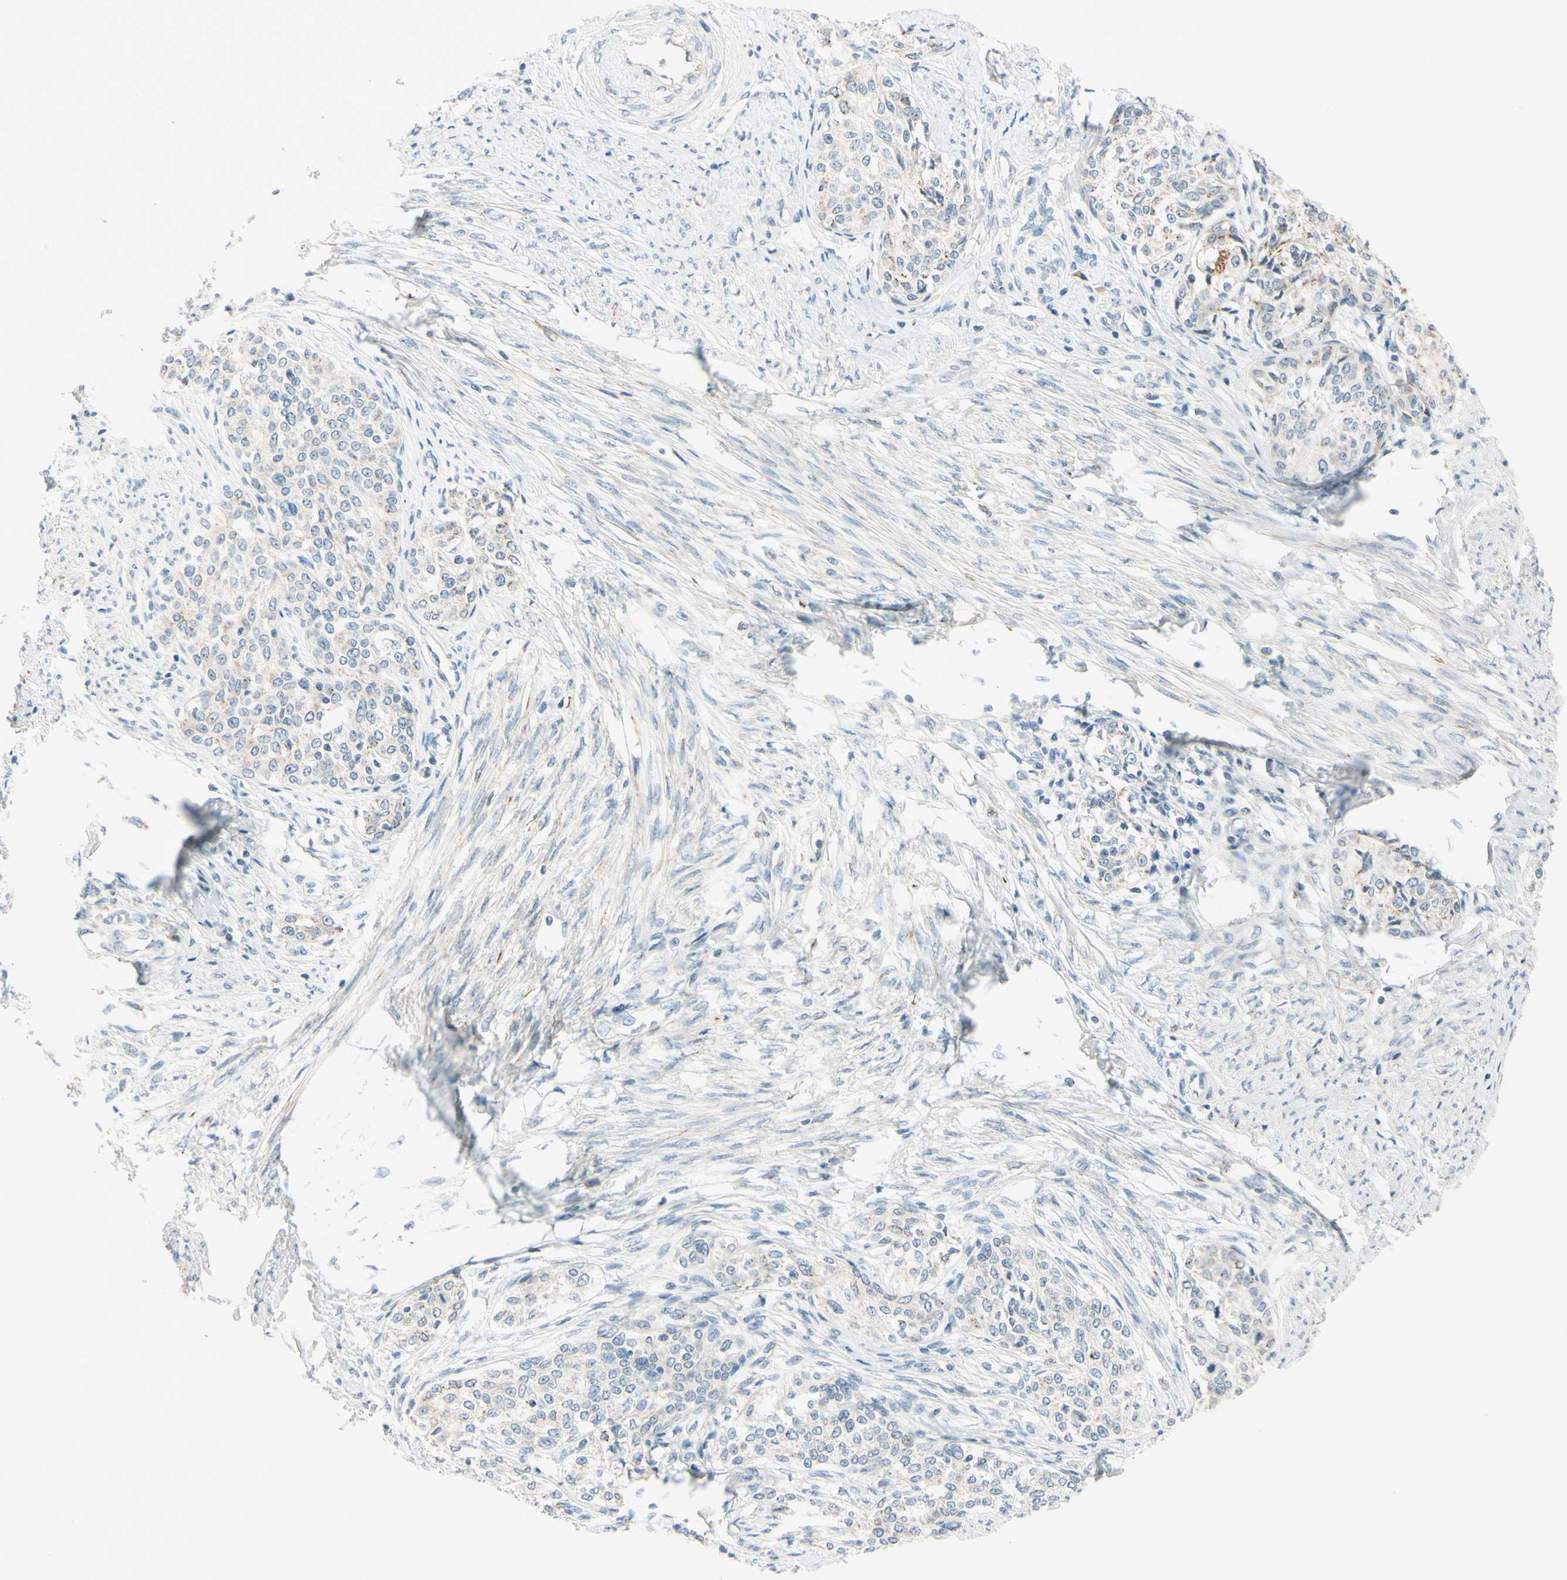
{"staining": {"intensity": "weak", "quantity": "<25%", "location": "cytoplasmic/membranous"}, "tissue": "cervical cancer", "cell_type": "Tumor cells", "image_type": "cancer", "snomed": [{"axis": "morphology", "description": "Squamous cell carcinoma, NOS"}, {"axis": "morphology", "description": "Adenocarcinoma, NOS"}, {"axis": "topography", "description": "Cervix"}], "caption": "Immunohistochemistry of squamous cell carcinoma (cervical) exhibits no positivity in tumor cells.", "gene": "GALNT5", "patient": {"sex": "female", "age": 52}}